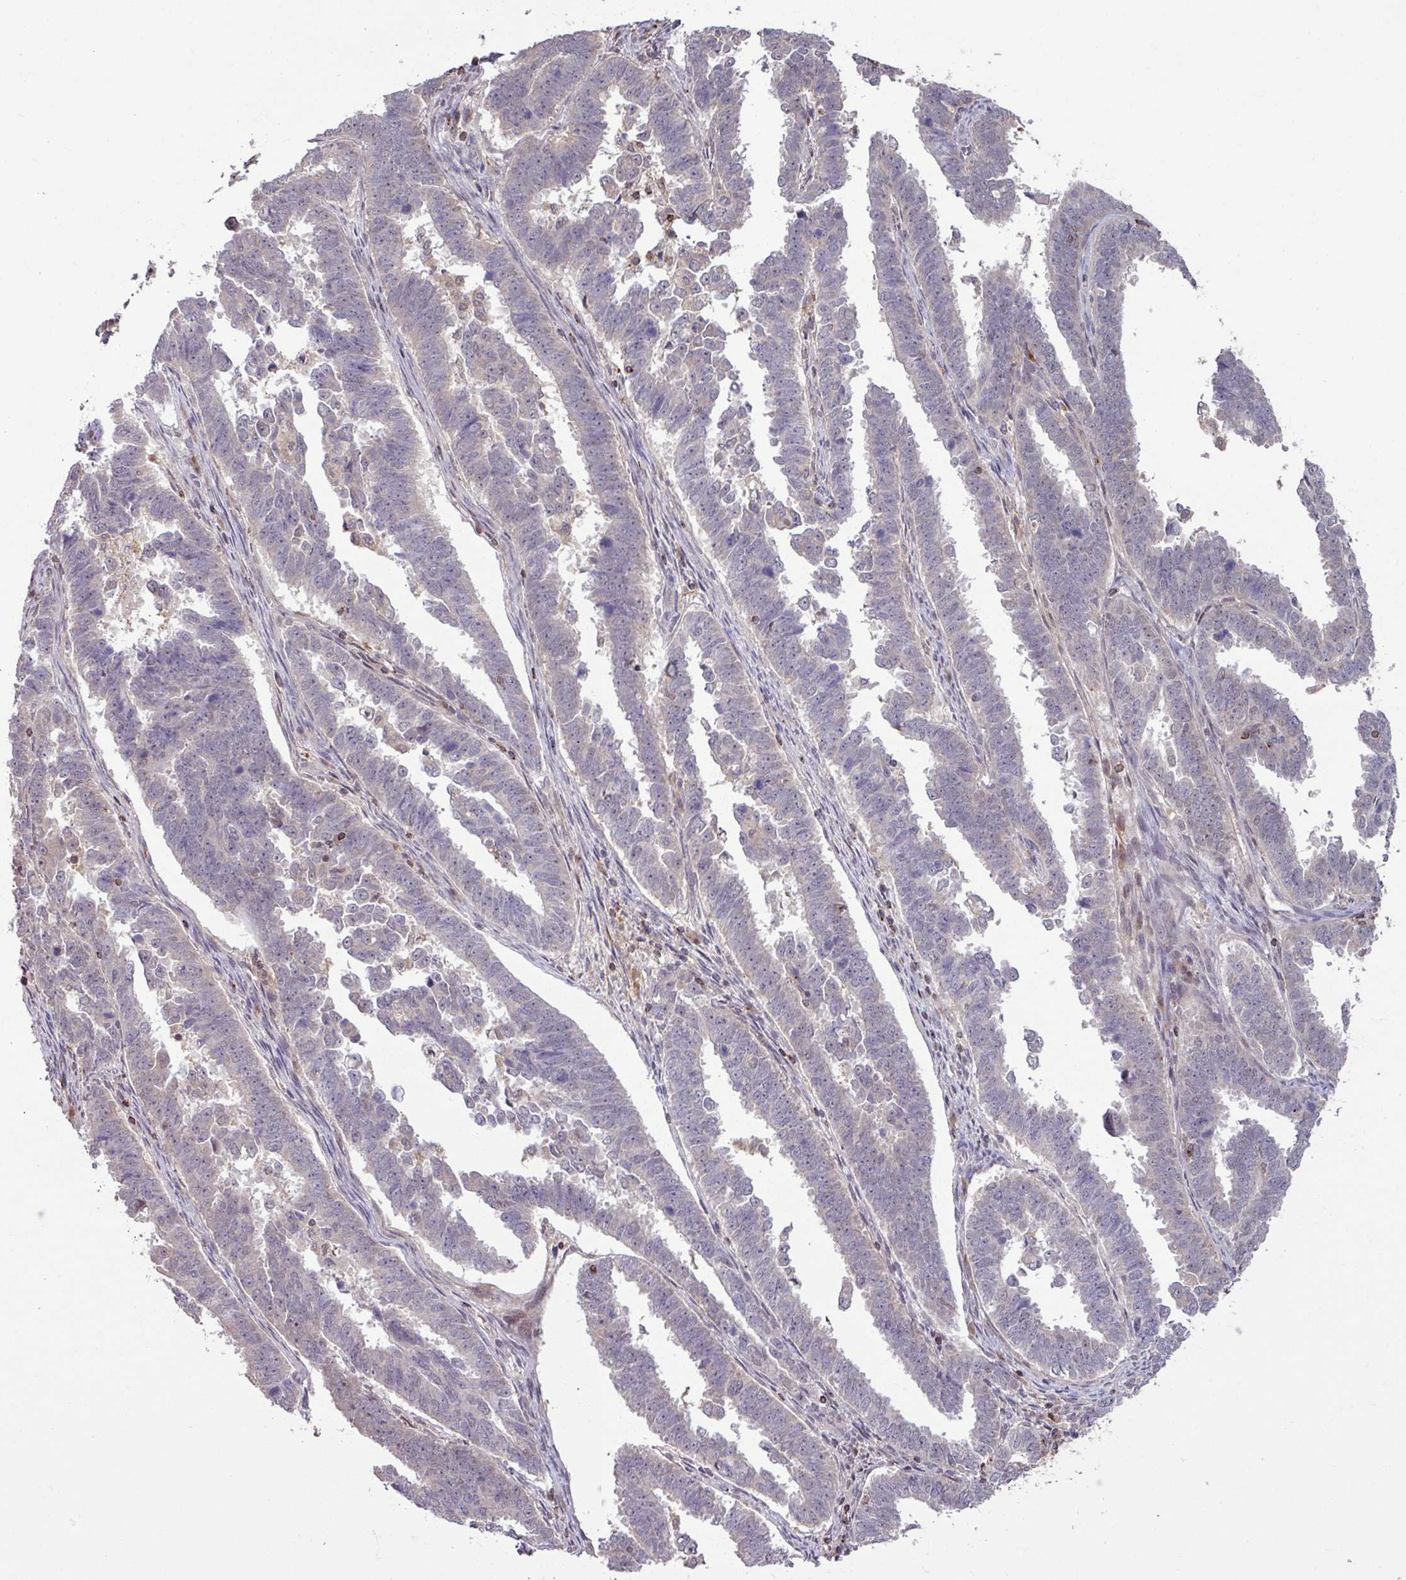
{"staining": {"intensity": "negative", "quantity": "none", "location": "none"}, "tissue": "endometrial cancer", "cell_type": "Tumor cells", "image_type": "cancer", "snomed": [{"axis": "morphology", "description": "Adenocarcinoma, NOS"}, {"axis": "topography", "description": "Endometrium"}], "caption": "Adenocarcinoma (endometrial) stained for a protein using IHC reveals no expression tumor cells.", "gene": "OR6B1", "patient": {"sex": "female", "age": 75}}